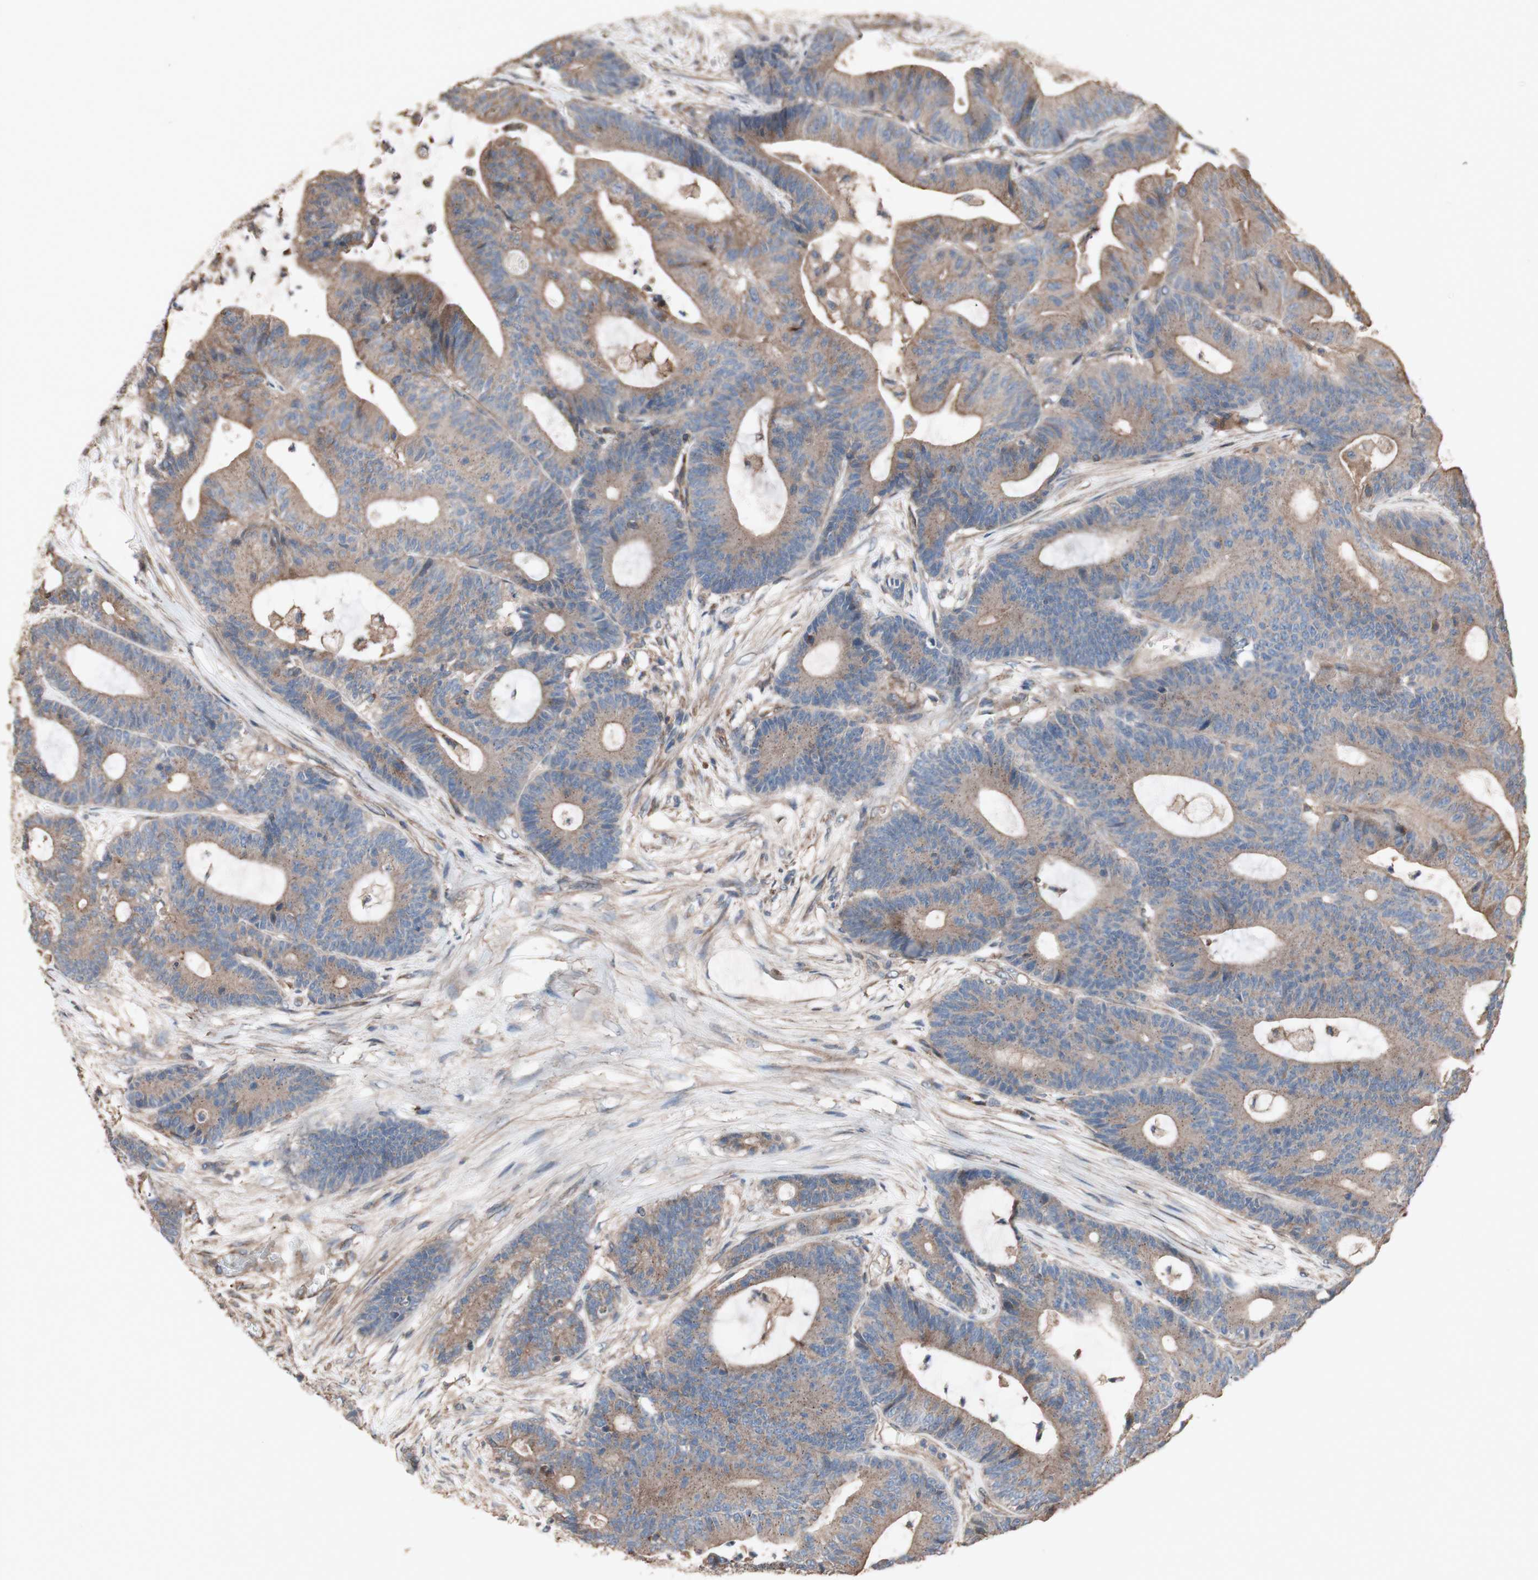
{"staining": {"intensity": "moderate", "quantity": ">75%", "location": "cytoplasmic/membranous"}, "tissue": "colorectal cancer", "cell_type": "Tumor cells", "image_type": "cancer", "snomed": [{"axis": "morphology", "description": "Adenocarcinoma, NOS"}, {"axis": "topography", "description": "Colon"}], "caption": "A high-resolution photomicrograph shows immunohistochemistry staining of colorectal cancer (adenocarcinoma), which reveals moderate cytoplasmic/membranous staining in approximately >75% of tumor cells.", "gene": "COPB1", "patient": {"sex": "female", "age": 84}}